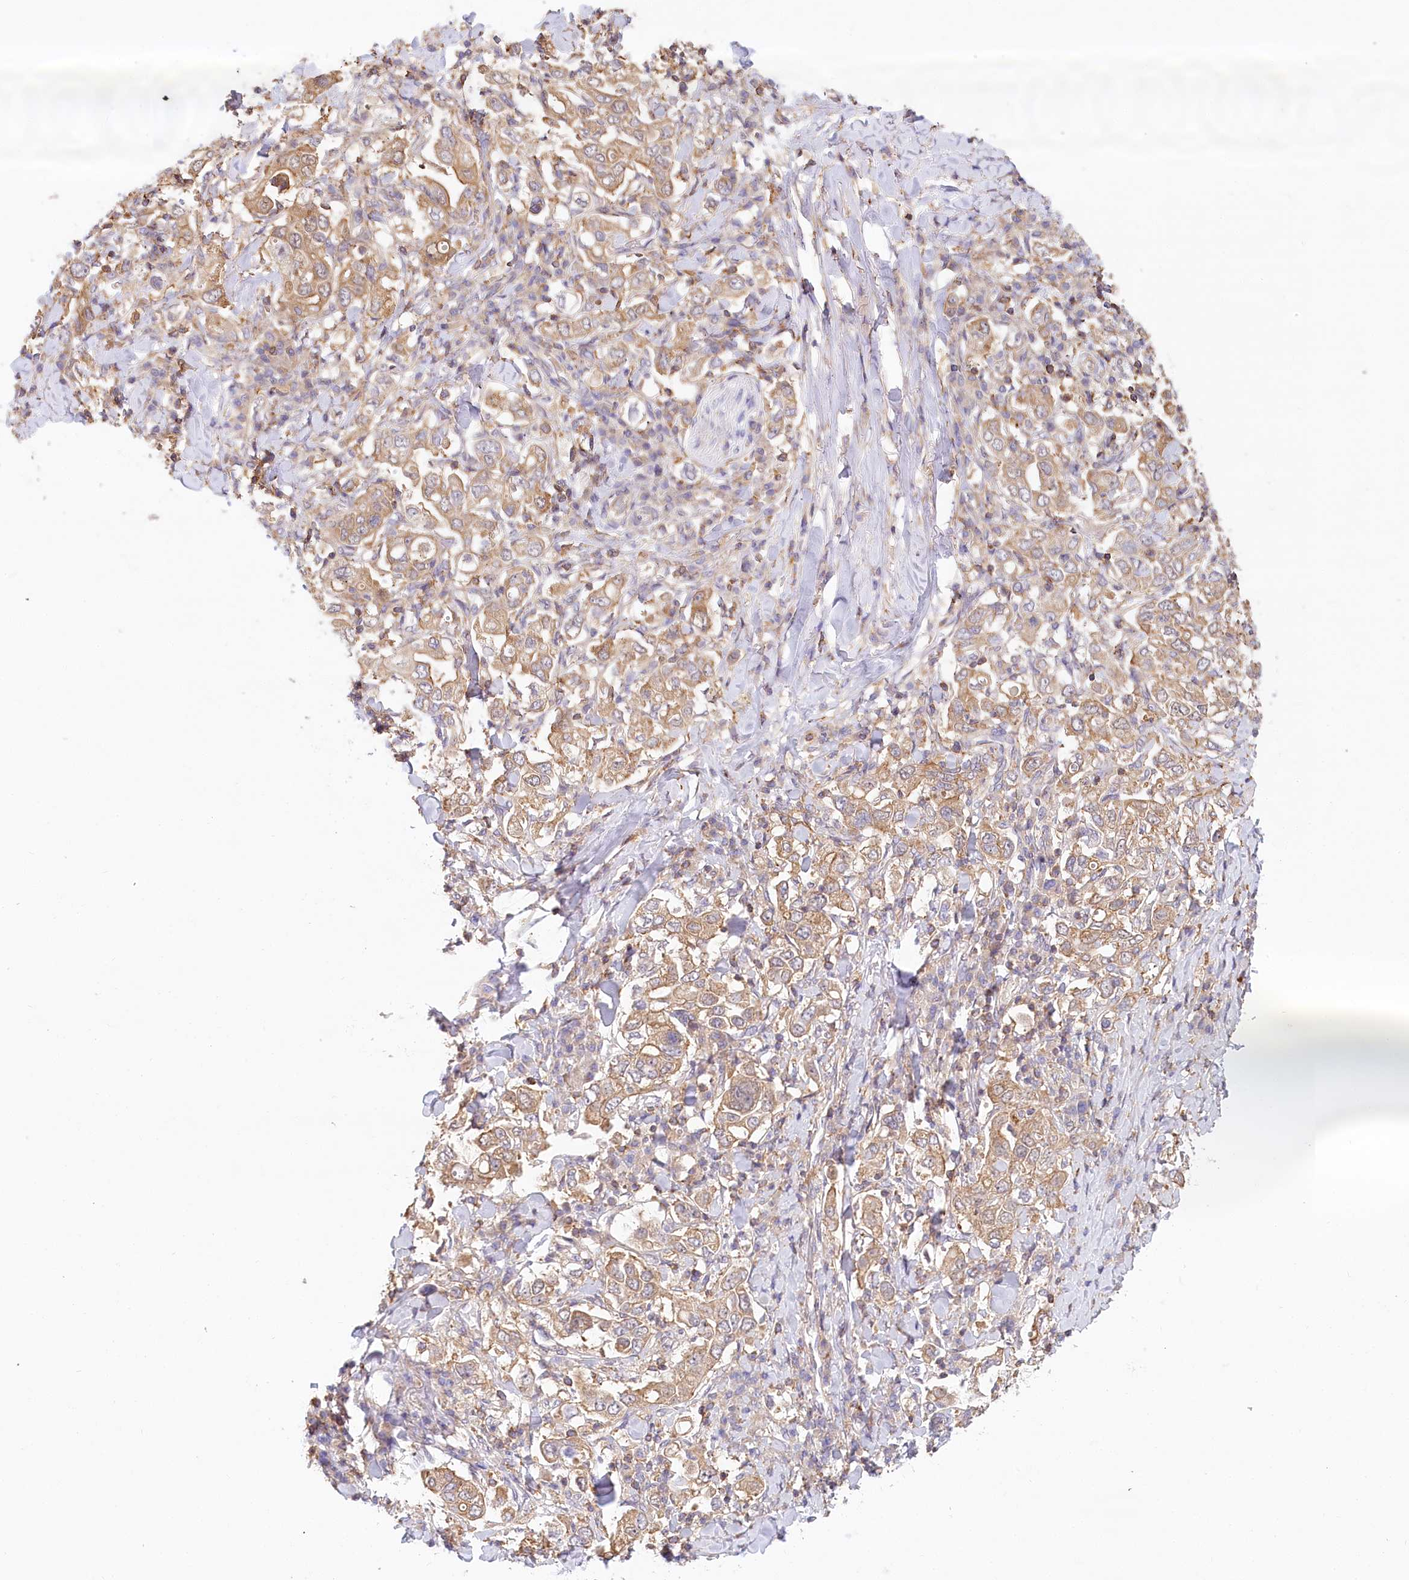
{"staining": {"intensity": "moderate", "quantity": ">75%", "location": "cytoplasmic/membranous"}, "tissue": "stomach cancer", "cell_type": "Tumor cells", "image_type": "cancer", "snomed": [{"axis": "morphology", "description": "Adenocarcinoma, NOS"}, {"axis": "topography", "description": "Stomach, upper"}], "caption": "The immunohistochemical stain shows moderate cytoplasmic/membranous expression in tumor cells of stomach cancer tissue.", "gene": "UMPS", "patient": {"sex": "male", "age": 62}}